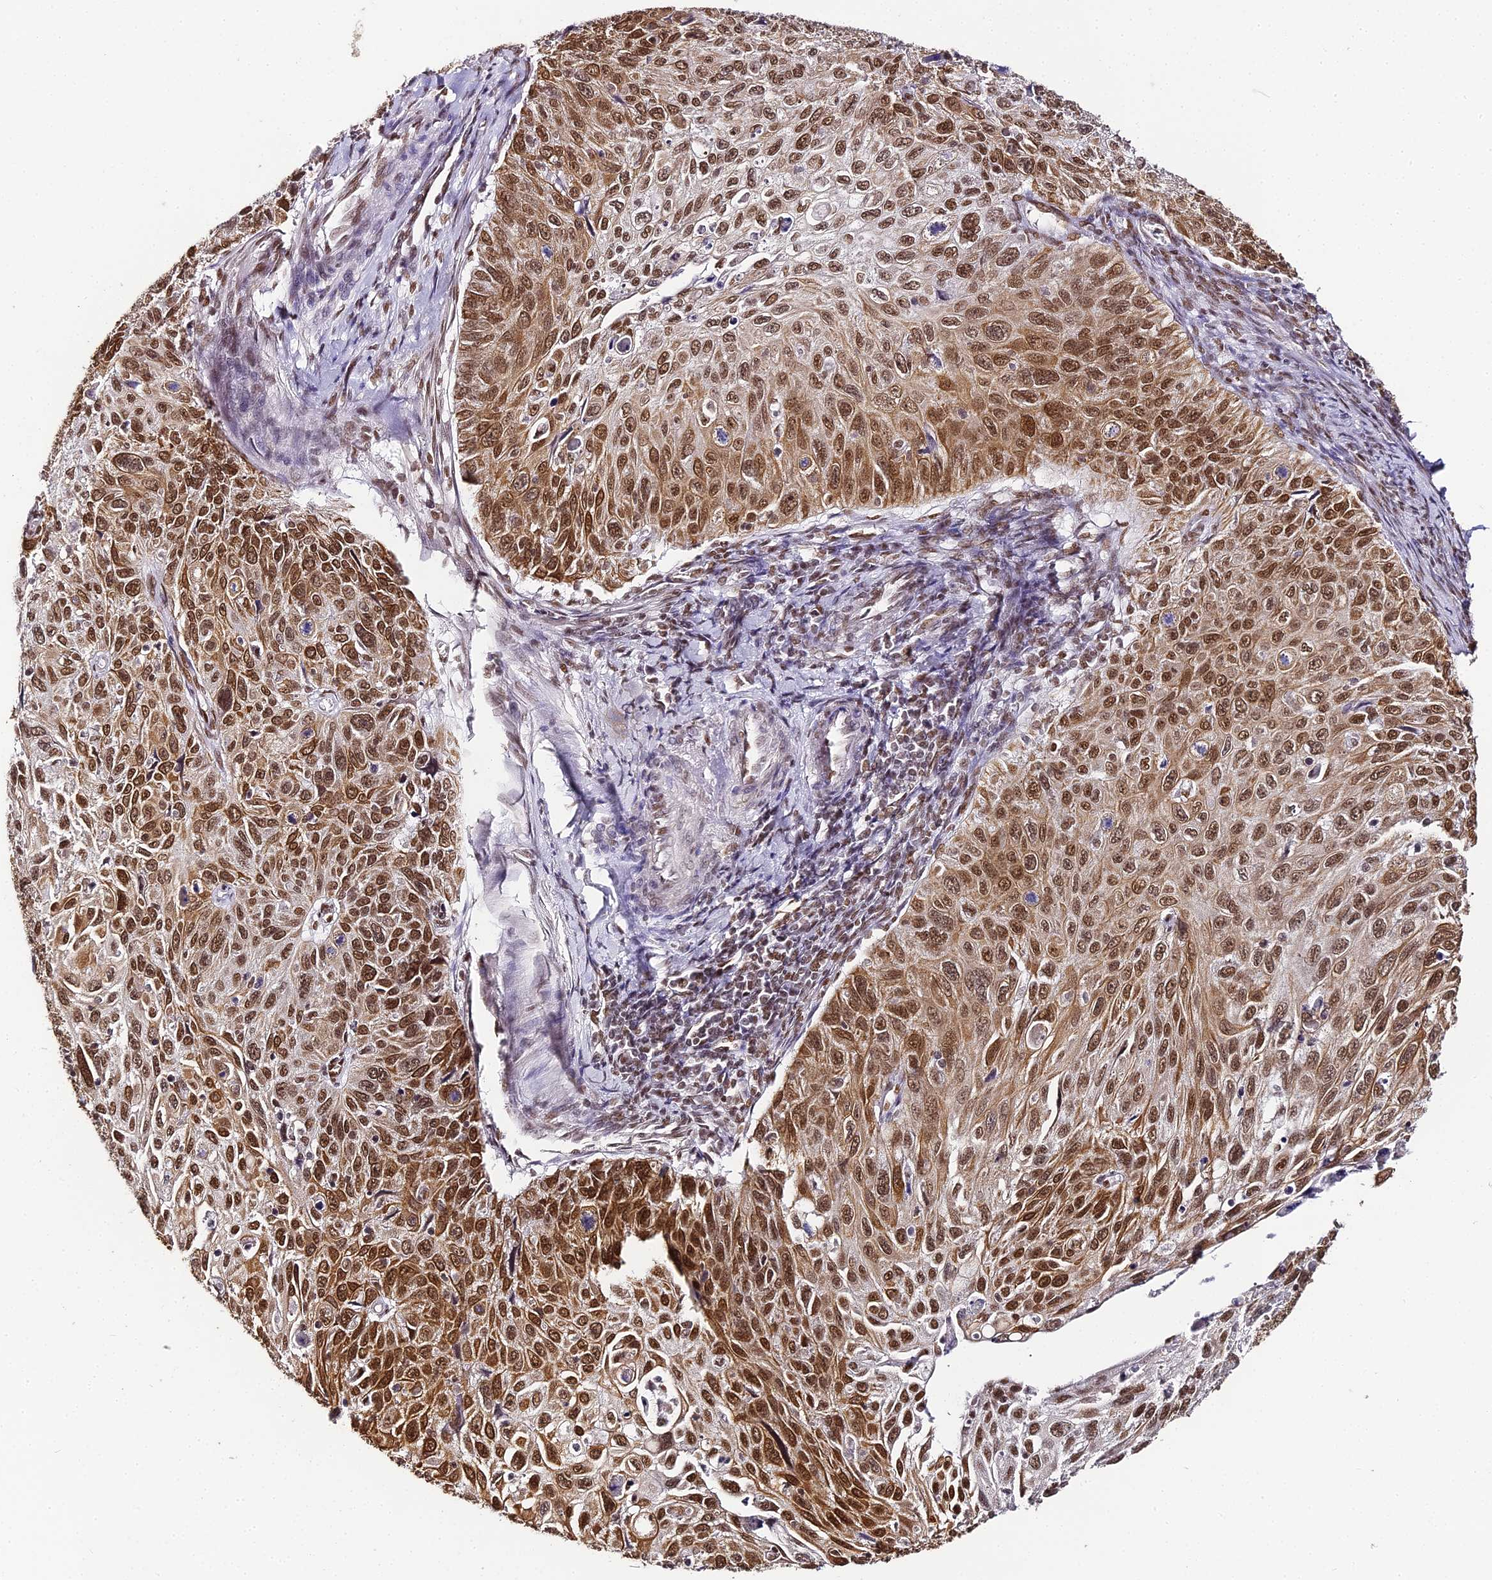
{"staining": {"intensity": "strong", "quantity": ">75%", "location": "nuclear"}, "tissue": "cervical cancer", "cell_type": "Tumor cells", "image_type": "cancer", "snomed": [{"axis": "morphology", "description": "Squamous cell carcinoma, NOS"}, {"axis": "topography", "description": "Cervix"}], "caption": "This is a histology image of IHC staining of squamous cell carcinoma (cervical), which shows strong expression in the nuclear of tumor cells.", "gene": "HNRNPA1", "patient": {"sex": "female", "age": 70}}